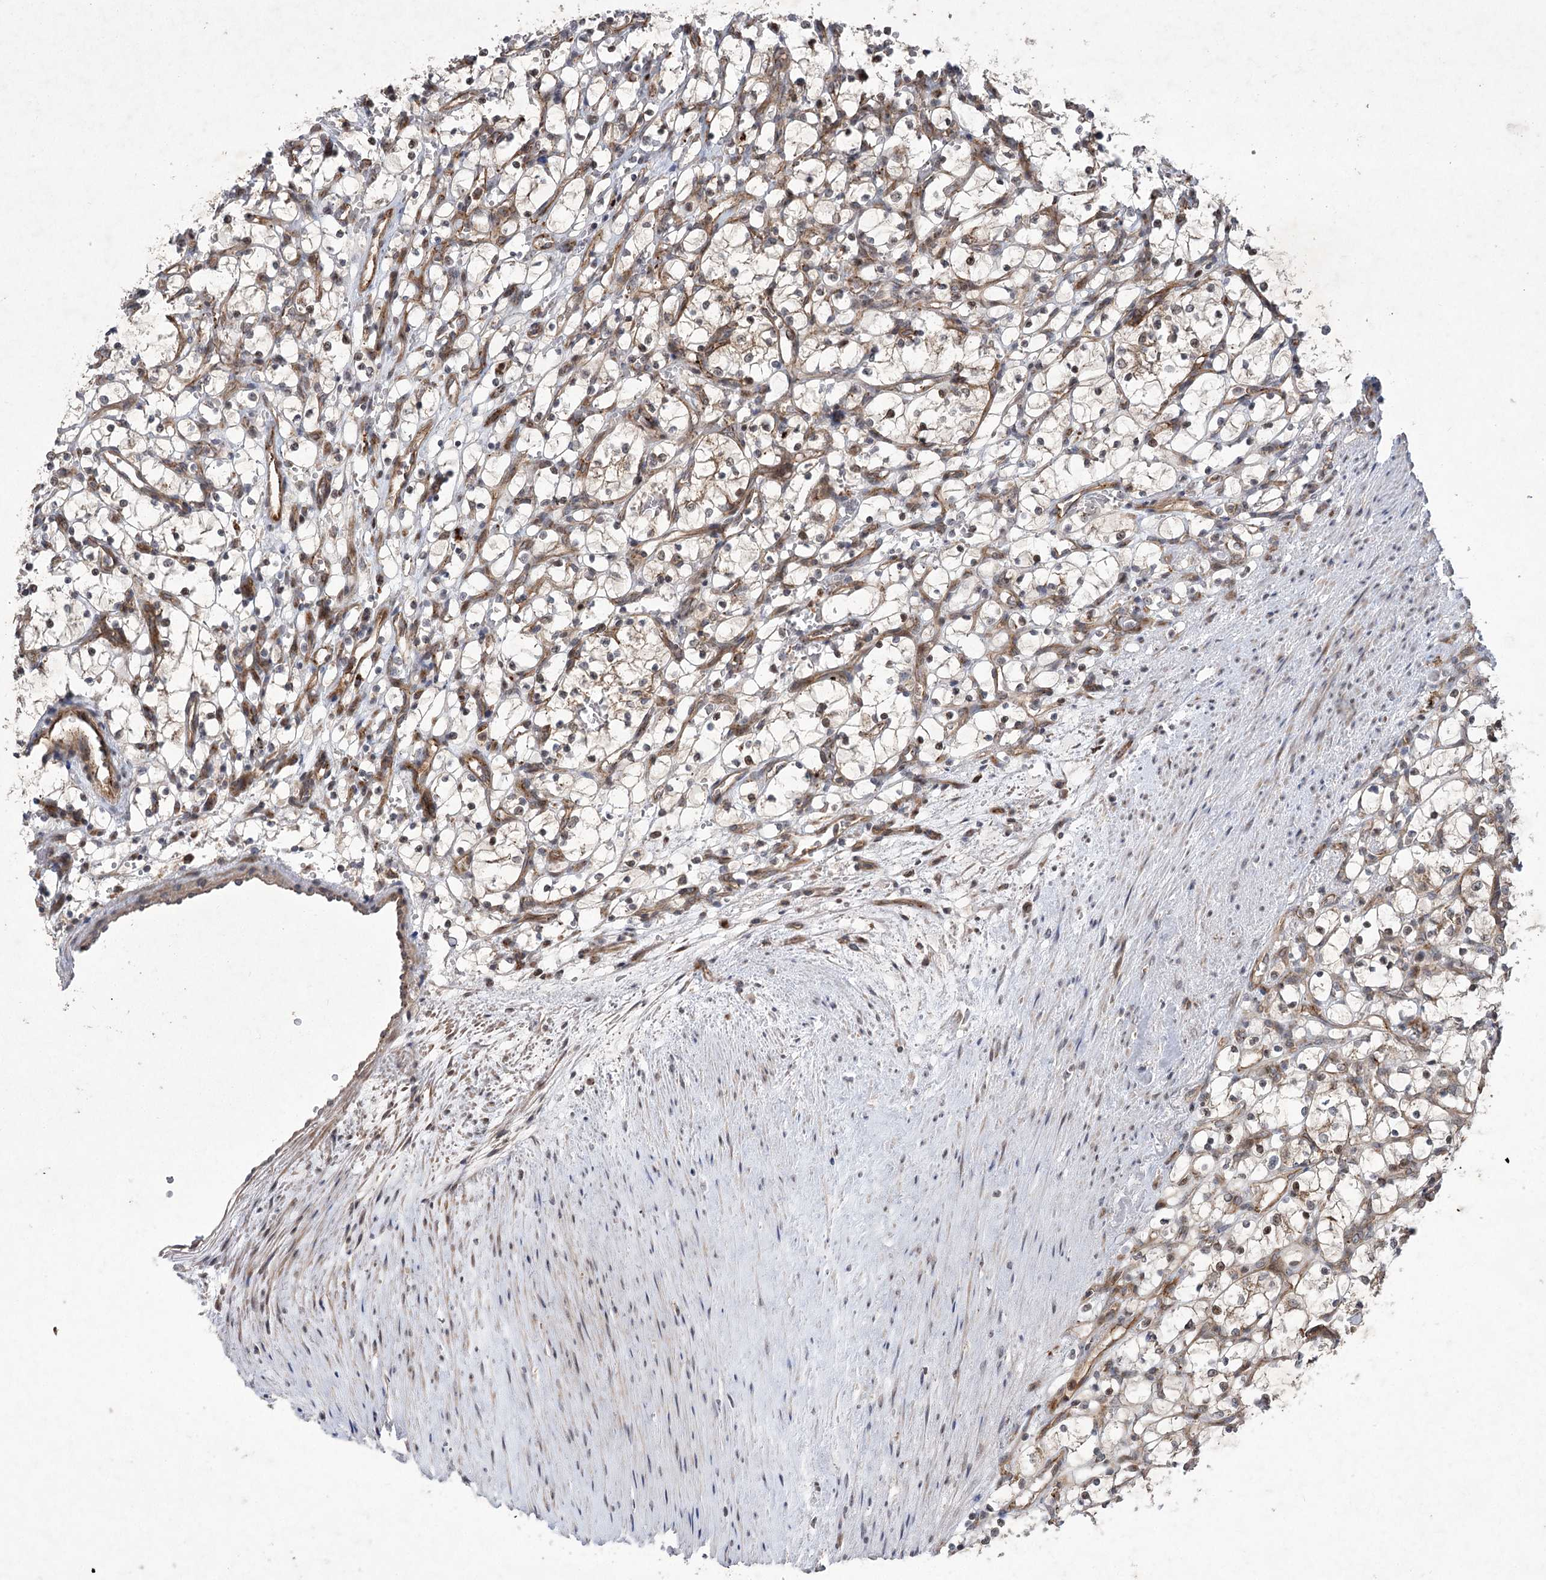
{"staining": {"intensity": "negative", "quantity": "none", "location": "none"}, "tissue": "renal cancer", "cell_type": "Tumor cells", "image_type": "cancer", "snomed": [{"axis": "morphology", "description": "Adenocarcinoma, NOS"}, {"axis": "topography", "description": "Kidney"}], "caption": "Tumor cells are negative for protein expression in human adenocarcinoma (renal). (Brightfield microscopy of DAB immunohistochemistry at high magnification).", "gene": "METTL24", "patient": {"sex": "female", "age": 69}}